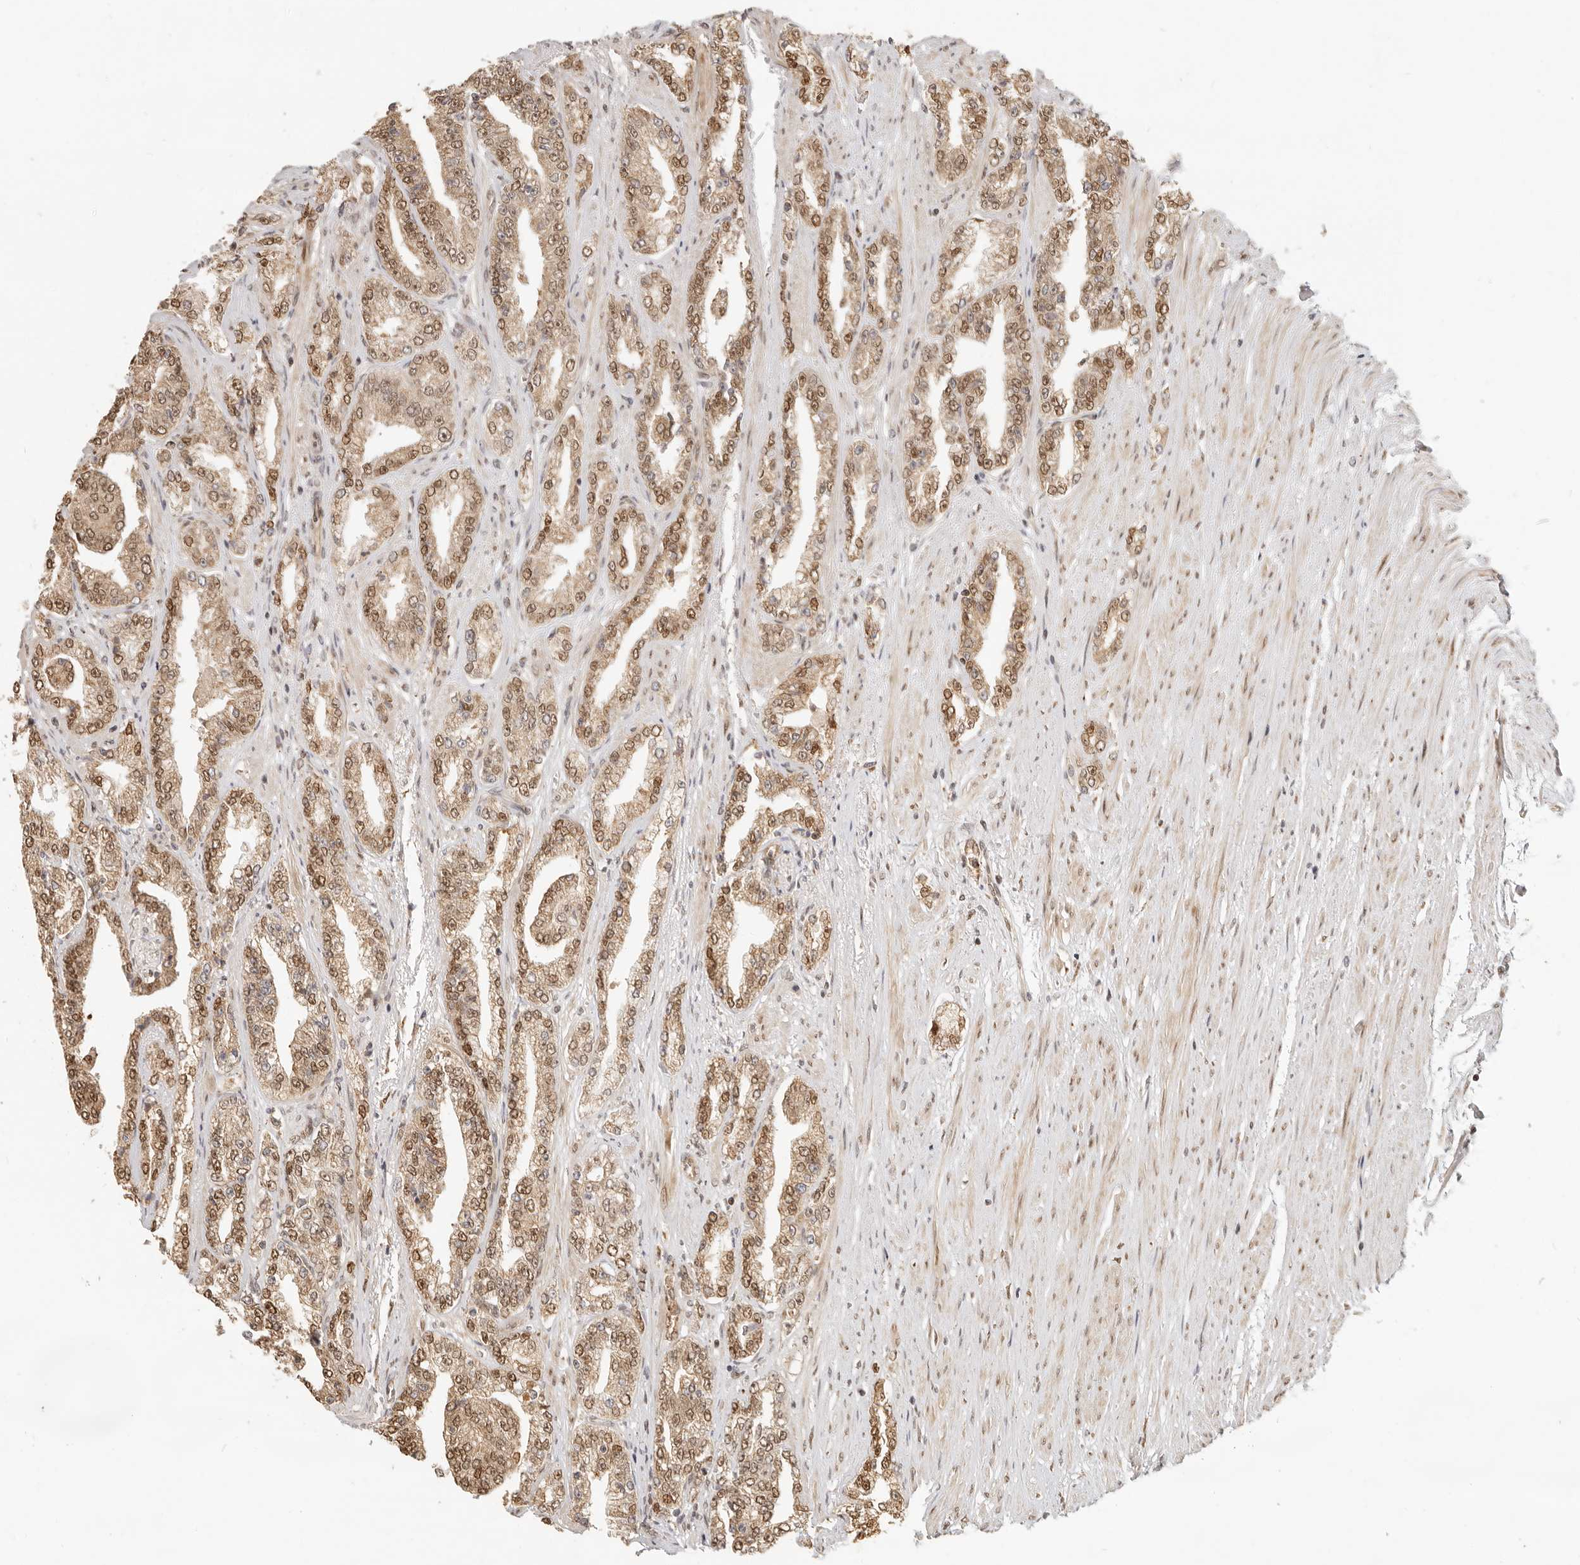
{"staining": {"intensity": "moderate", "quantity": ">75%", "location": "cytoplasmic/membranous,nuclear"}, "tissue": "prostate cancer", "cell_type": "Tumor cells", "image_type": "cancer", "snomed": [{"axis": "morphology", "description": "Adenocarcinoma, High grade"}, {"axis": "topography", "description": "Prostate"}], "caption": "DAB immunohistochemical staining of human prostate cancer (adenocarcinoma (high-grade)) reveals moderate cytoplasmic/membranous and nuclear protein expression in about >75% of tumor cells.", "gene": "TUFT1", "patient": {"sex": "male", "age": 71}}